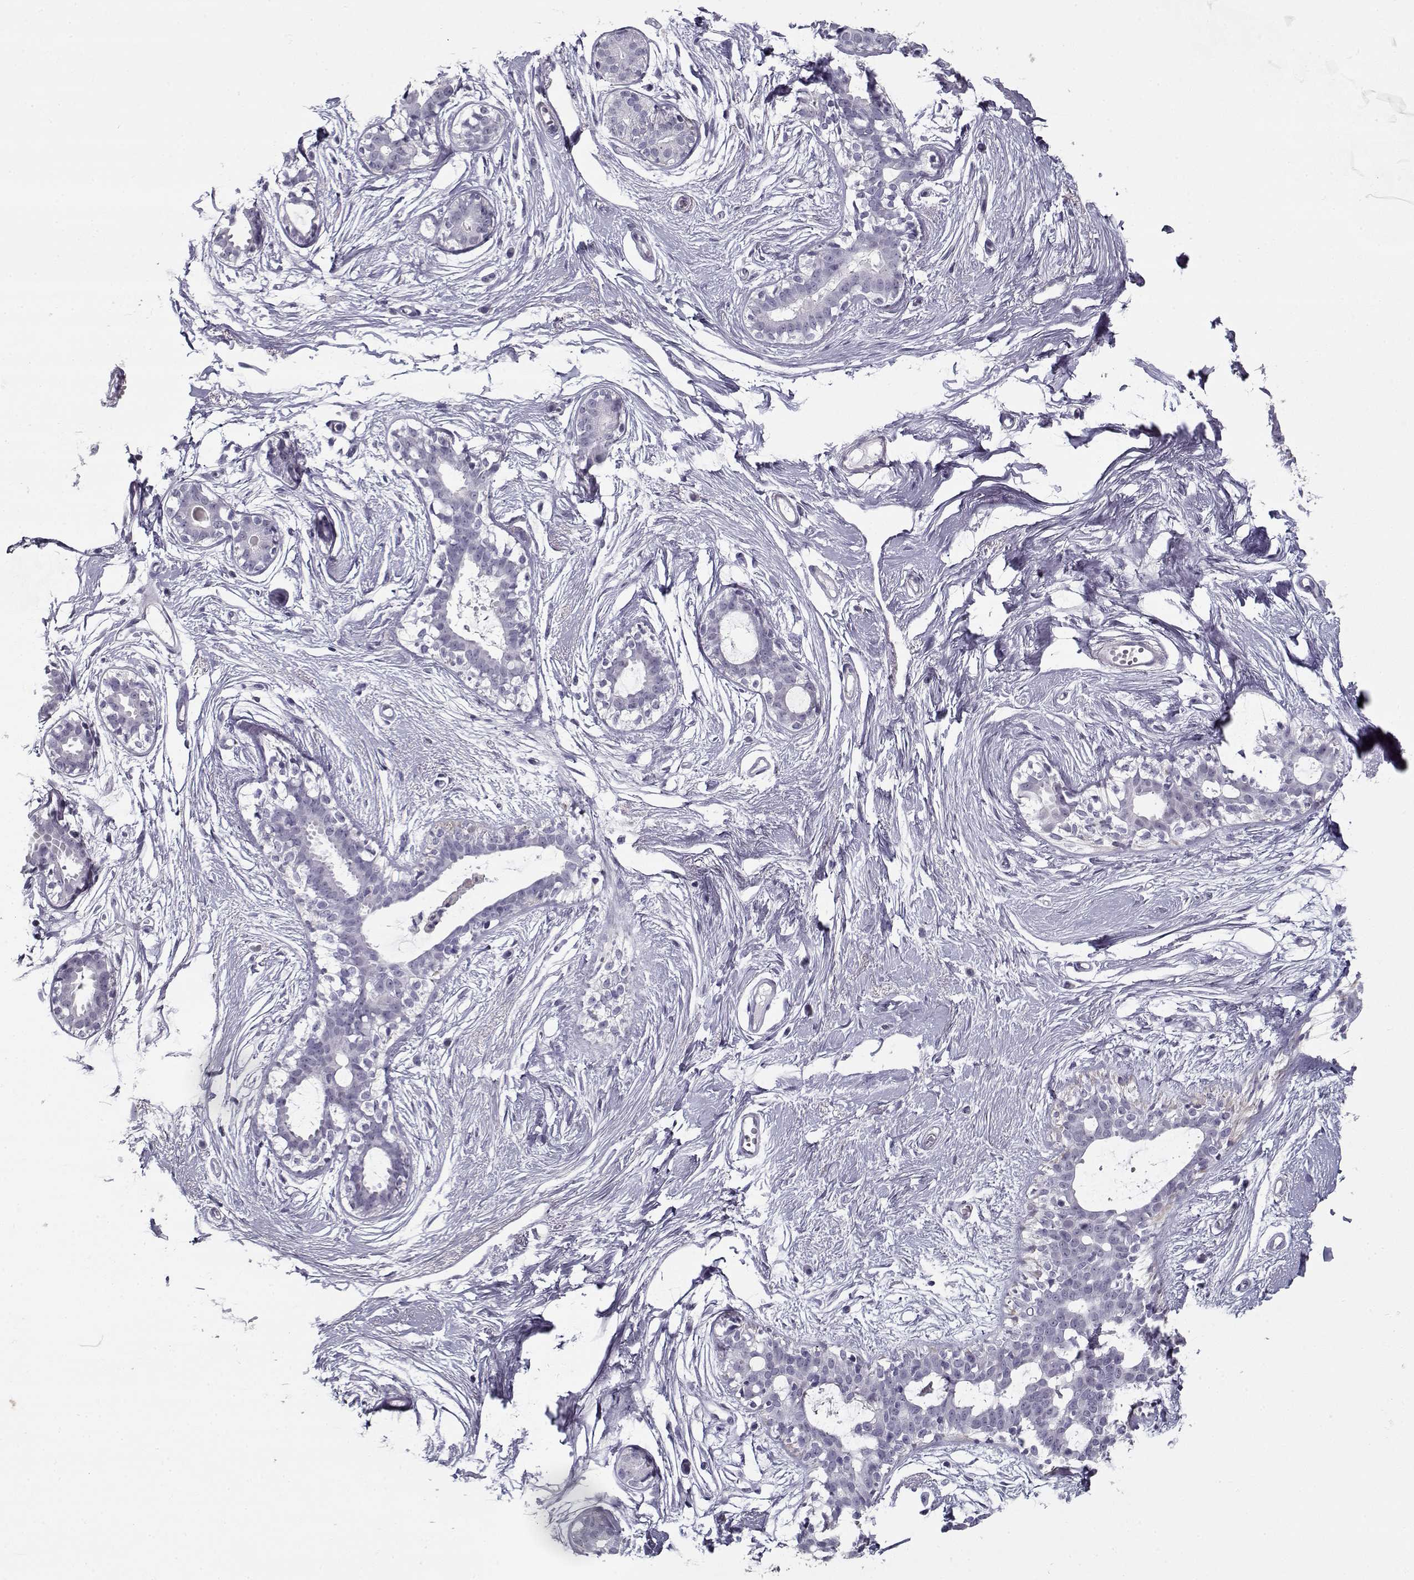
{"staining": {"intensity": "negative", "quantity": "none", "location": "none"}, "tissue": "breast", "cell_type": "Adipocytes", "image_type": "normal", "snomed": [{"axis": "morphology", "description": "Normal tissue, NOS"}, {"axis": "topography", "description": "Breast"}], "caption": "Immunohistochemical staining of normal human breast shows no significant staining in adipocytes. (Brightfield microscopy of DAB immunohistochemistry at high magnification).", "gene": "RNF32", "patient": {"sex": "female", "age": 49}}